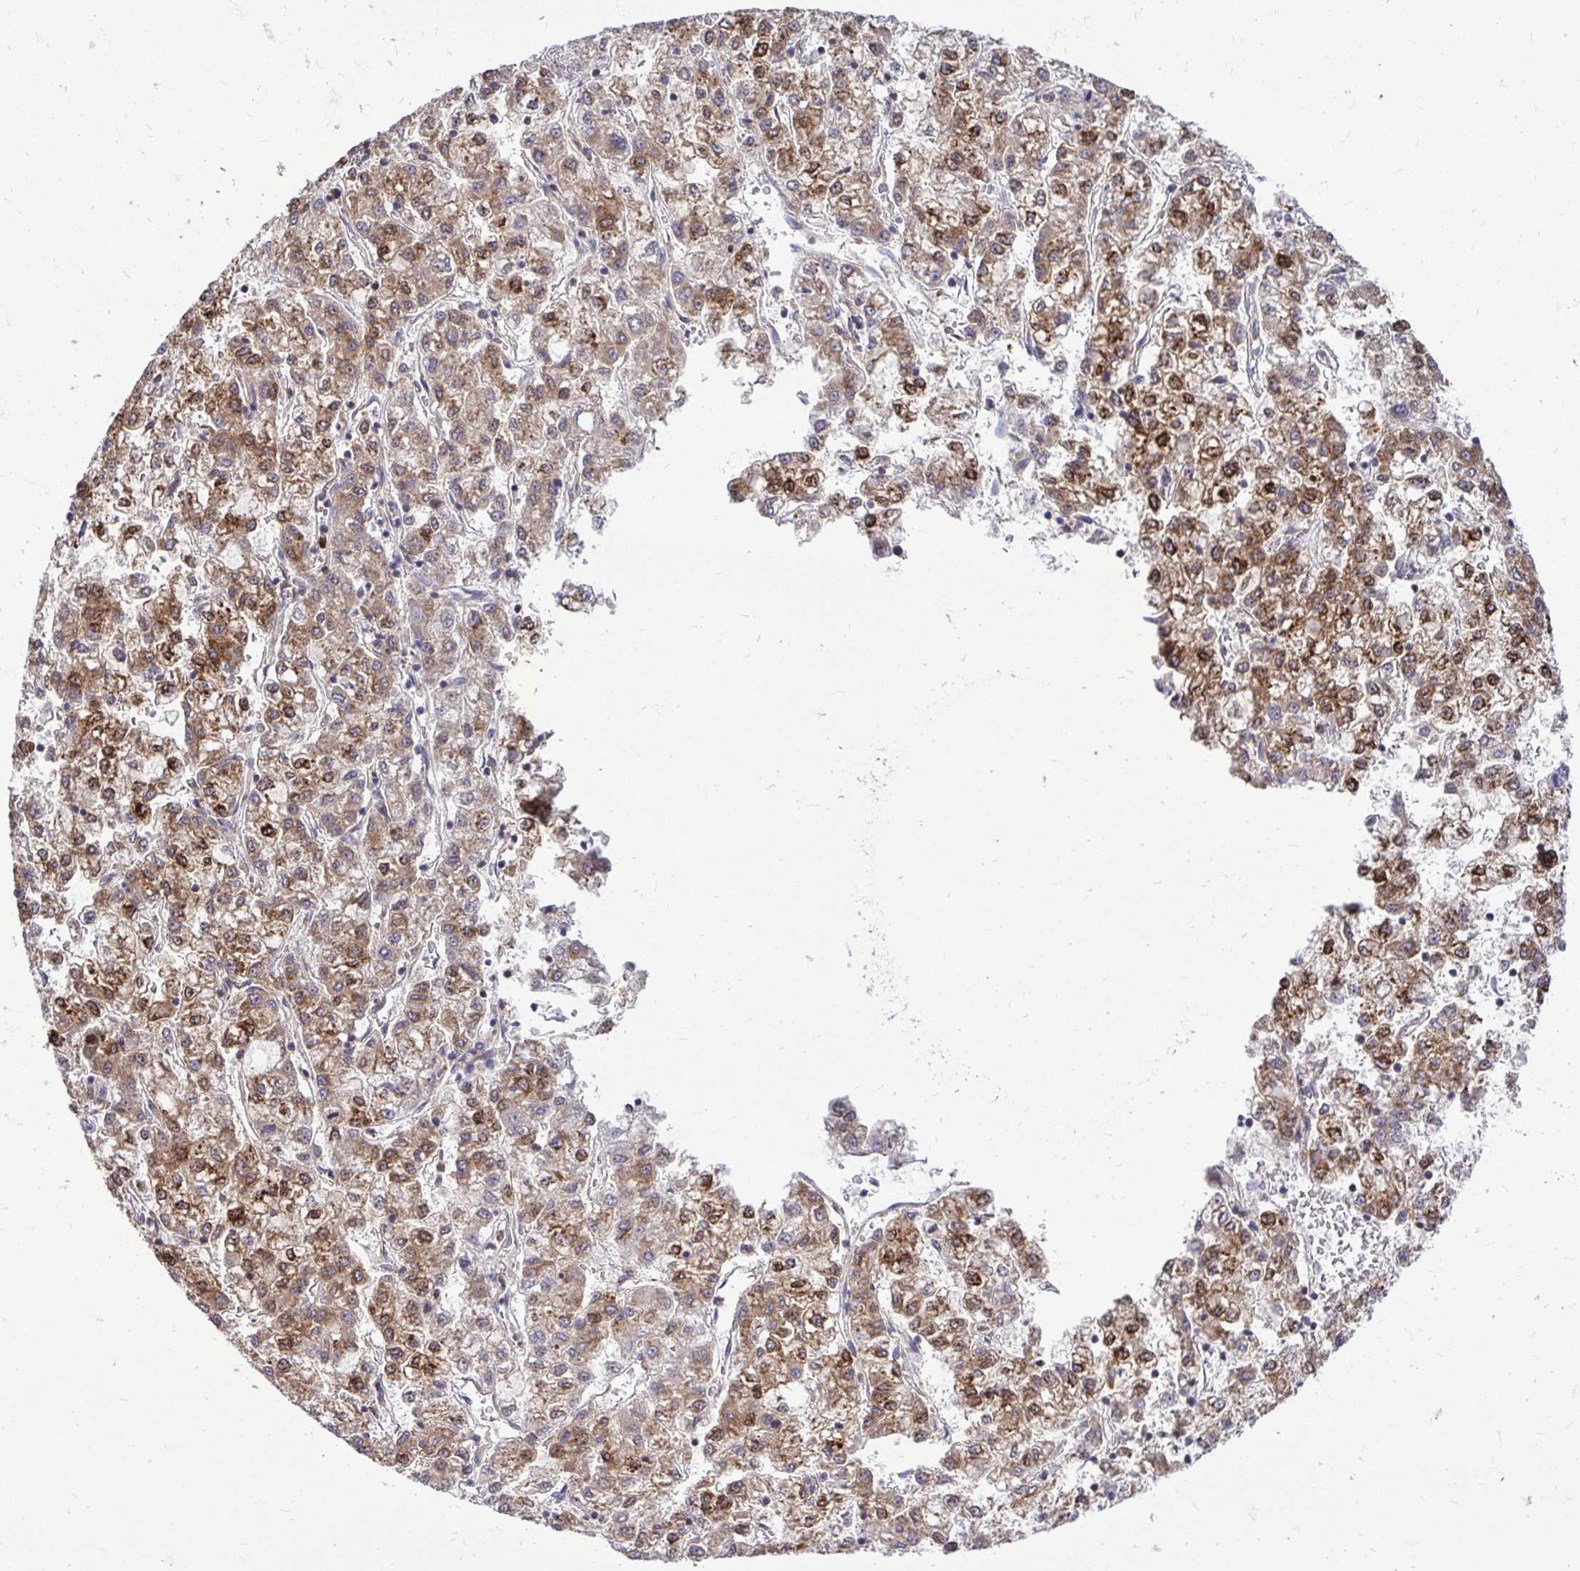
{"staining": {"intensity": "moderate", "quantity": ">75%", "location": "cytoplasmic/membranous"}, "tissue": "liver cancer", "cell_type": "Tumor cells", "image_type": "cancer", "snomed": [{"axis": "morphology", "description": "Carcinoma, Hepatocellular, NOS"}, {"axis": "topography", "description": "Liver"}], "caption": "Immunohistochemical staining of human liver cancer (hepatocellular carcinoma) displays medium levels of moderate cytoplasmic/membranous protein expression in about >75% of tumor cells.", "gene": "FMR1", "patient": {"sex": "male", "age": 40}}